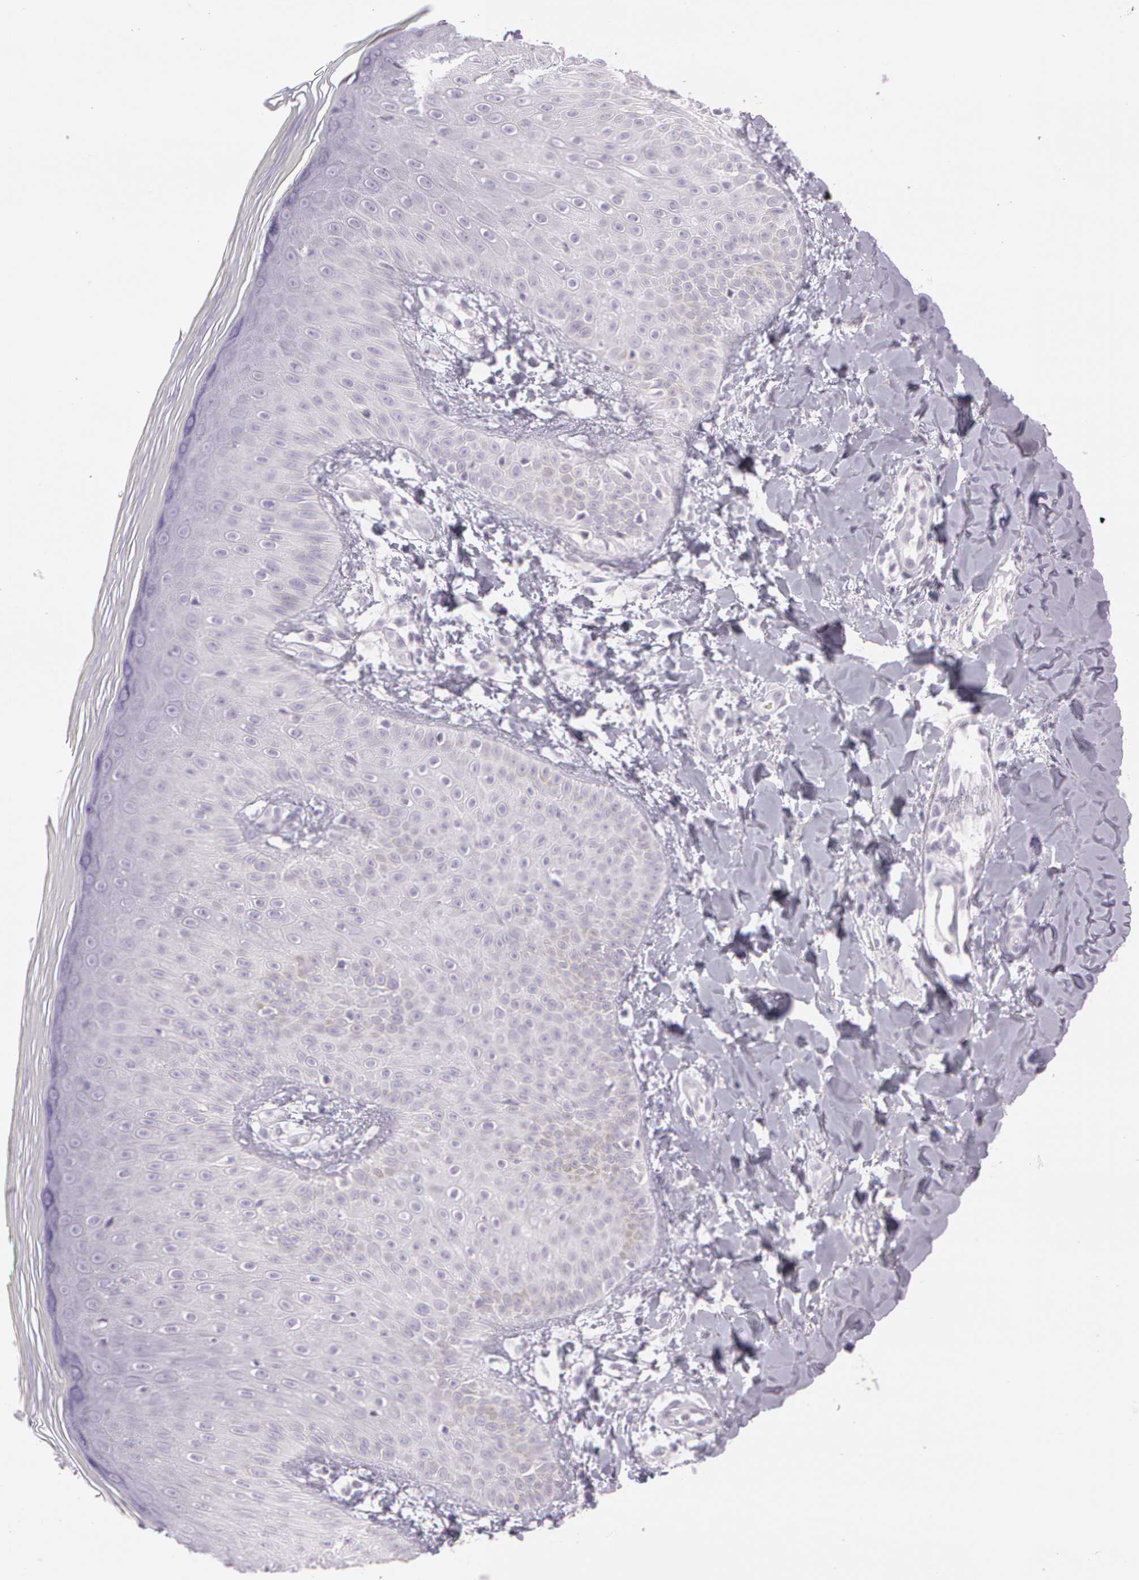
{"staining": {"intensity": "negative", "quantity": "none", "location": "none"}, "tissue": "skin", "cell_type": "Epidermal cells", "image_type": "normal", "snomed": [{"axis": "morphology", "description": "Normal tissue, NOS"}, {"axis": "morphology", "description": "Inflammation, NOS"}, {"axis": "topography", "description": "Soft tissue"}, {"axis": "topography", "description": "Anal"}], "caption": "IHC of normal human skin demonstrates no expression in epidermal cells.", "gene": "OTC", "patient": {"sex": "female", "age": 15}}